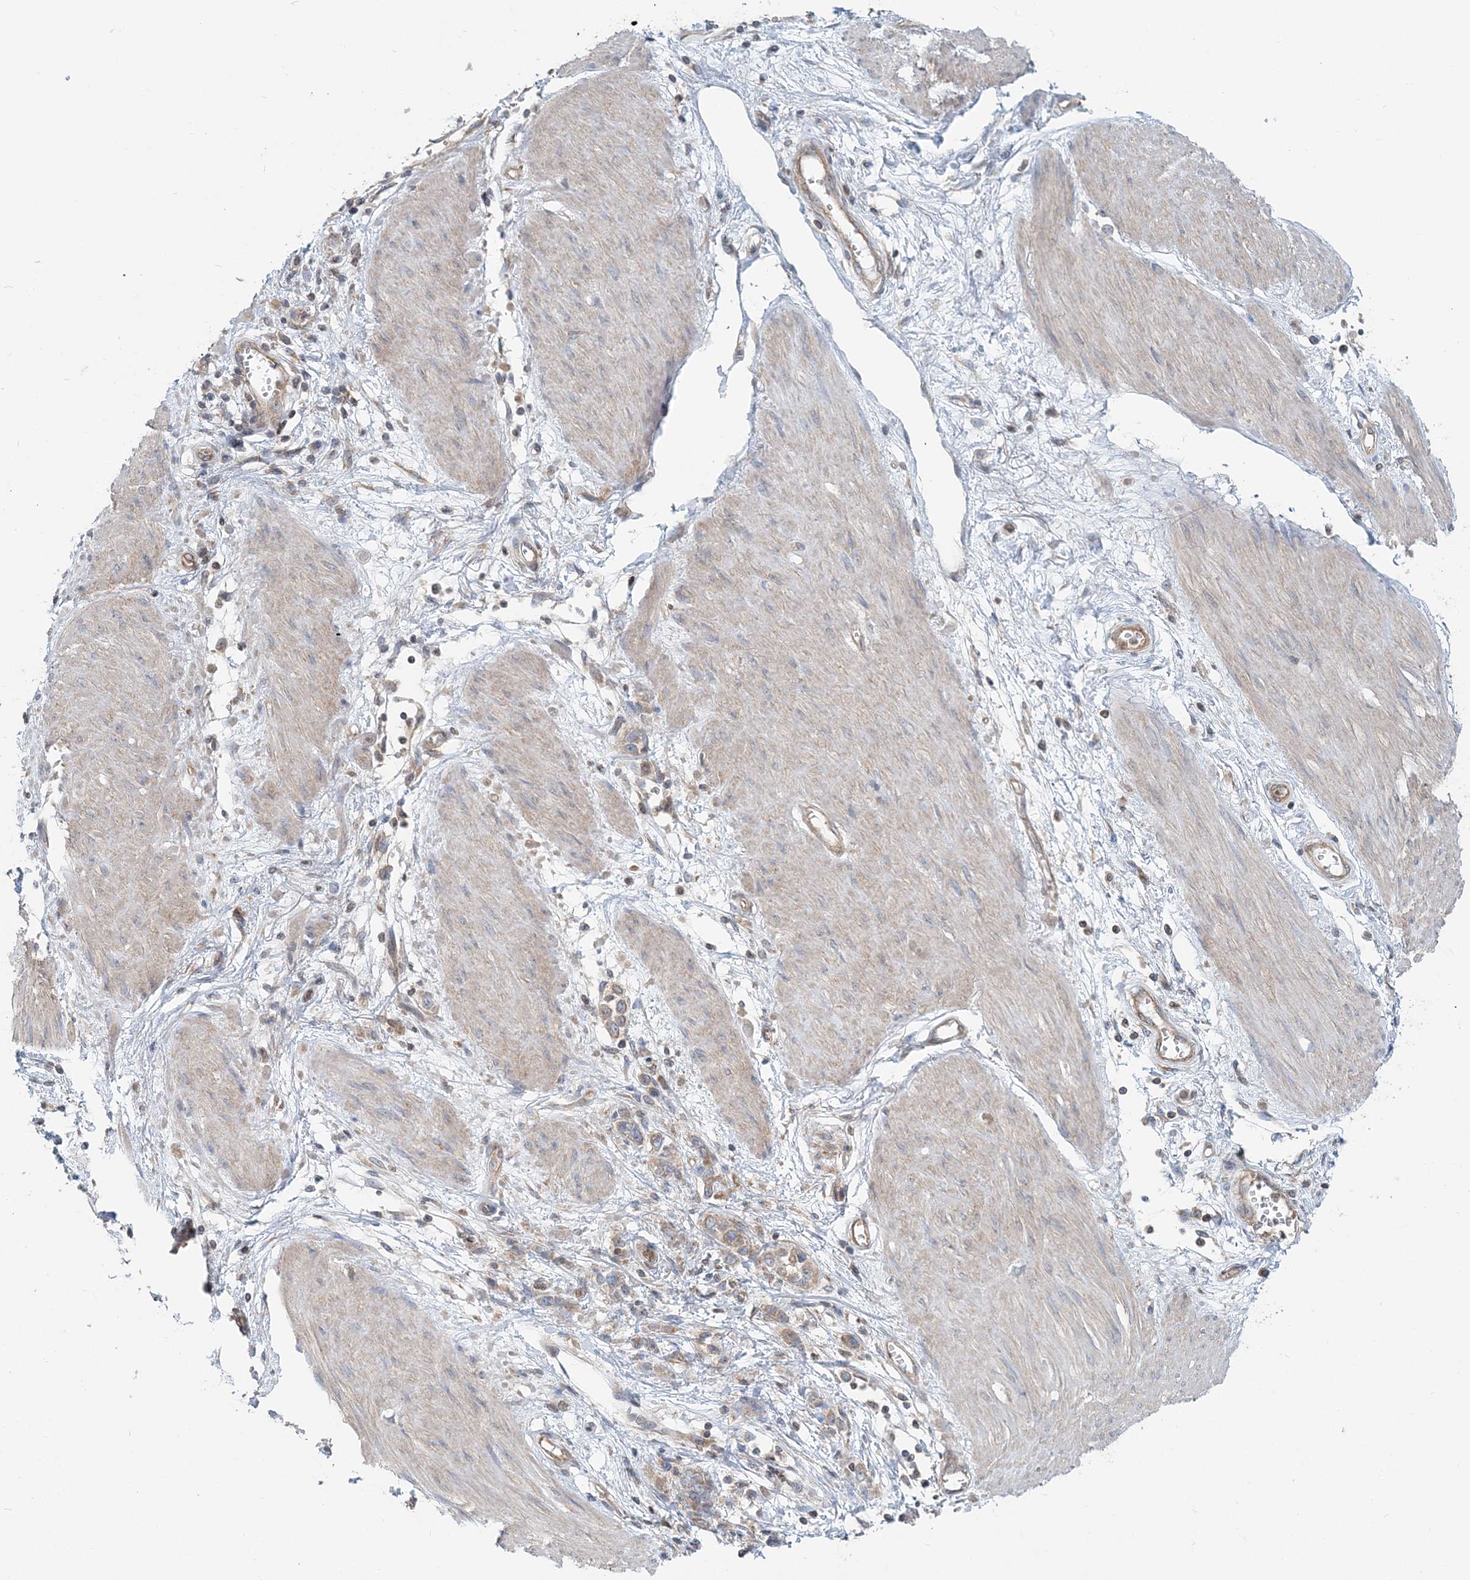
{"staining": {"intensity": "weak", "quantity": "<25%", "location": "cytoplasmic/membranous"}, "tissue": "stomach cancer", "cell_type": "Tumor cells", "image_type": "cancer", "snomed": [{"axis": "morphology", "description": "Adenocarcinoma, NOS"}, {"axis": "topography", "description": "Stomach"}], "caption": "Tumor cells are negative for brown protein staining in adenocarcinoma (stomach). The staining is performed using DAB (3,3'-diaminobenzidine) brown chromogen with nuclei counter-stained in using hematoxylin.", "gene": "MOB4", "patient": {"sex": "female", "age": 76}}